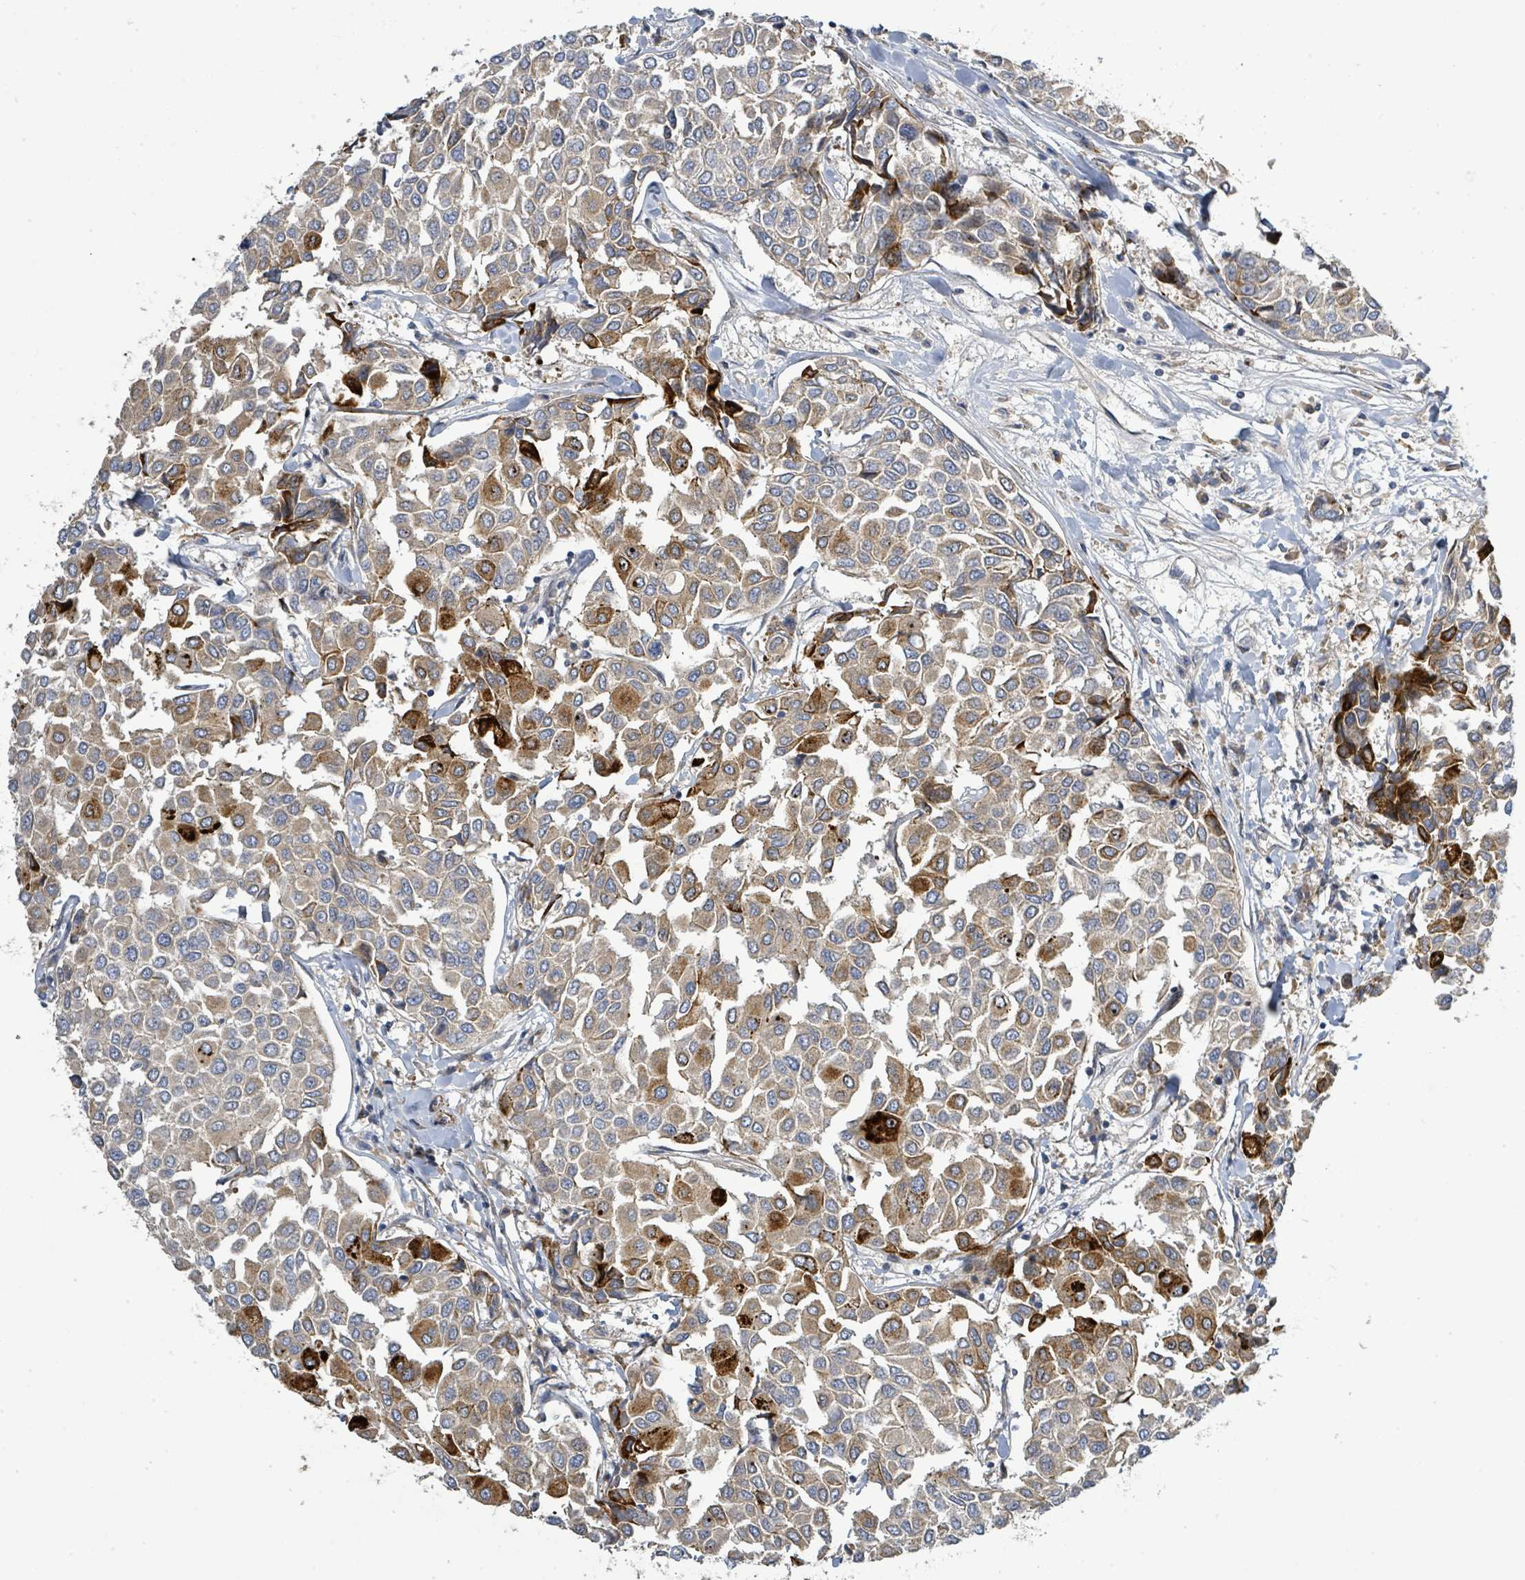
{"staining": {"intensity": "moderate", "quantity": ">75%", "location": "cytoplasmic/membranous"}, "tissue": "breast cancer", "cell_type": "Tumor cells", "image_type": "cancer", "snomed": [{"axis": "morphology", "description": "Duct carcinoma"}, {"axis": "topography", "description": "Breast"}], "caption": "Immunohistochemical staining of breast intraductal carcinoma demonstrates medium levels of moderate cytoplasmic/membranous protein staining in about >75% of tumor cells.", "gene": "CFAP210", "patient": {"sex": "female", "age": 55}}